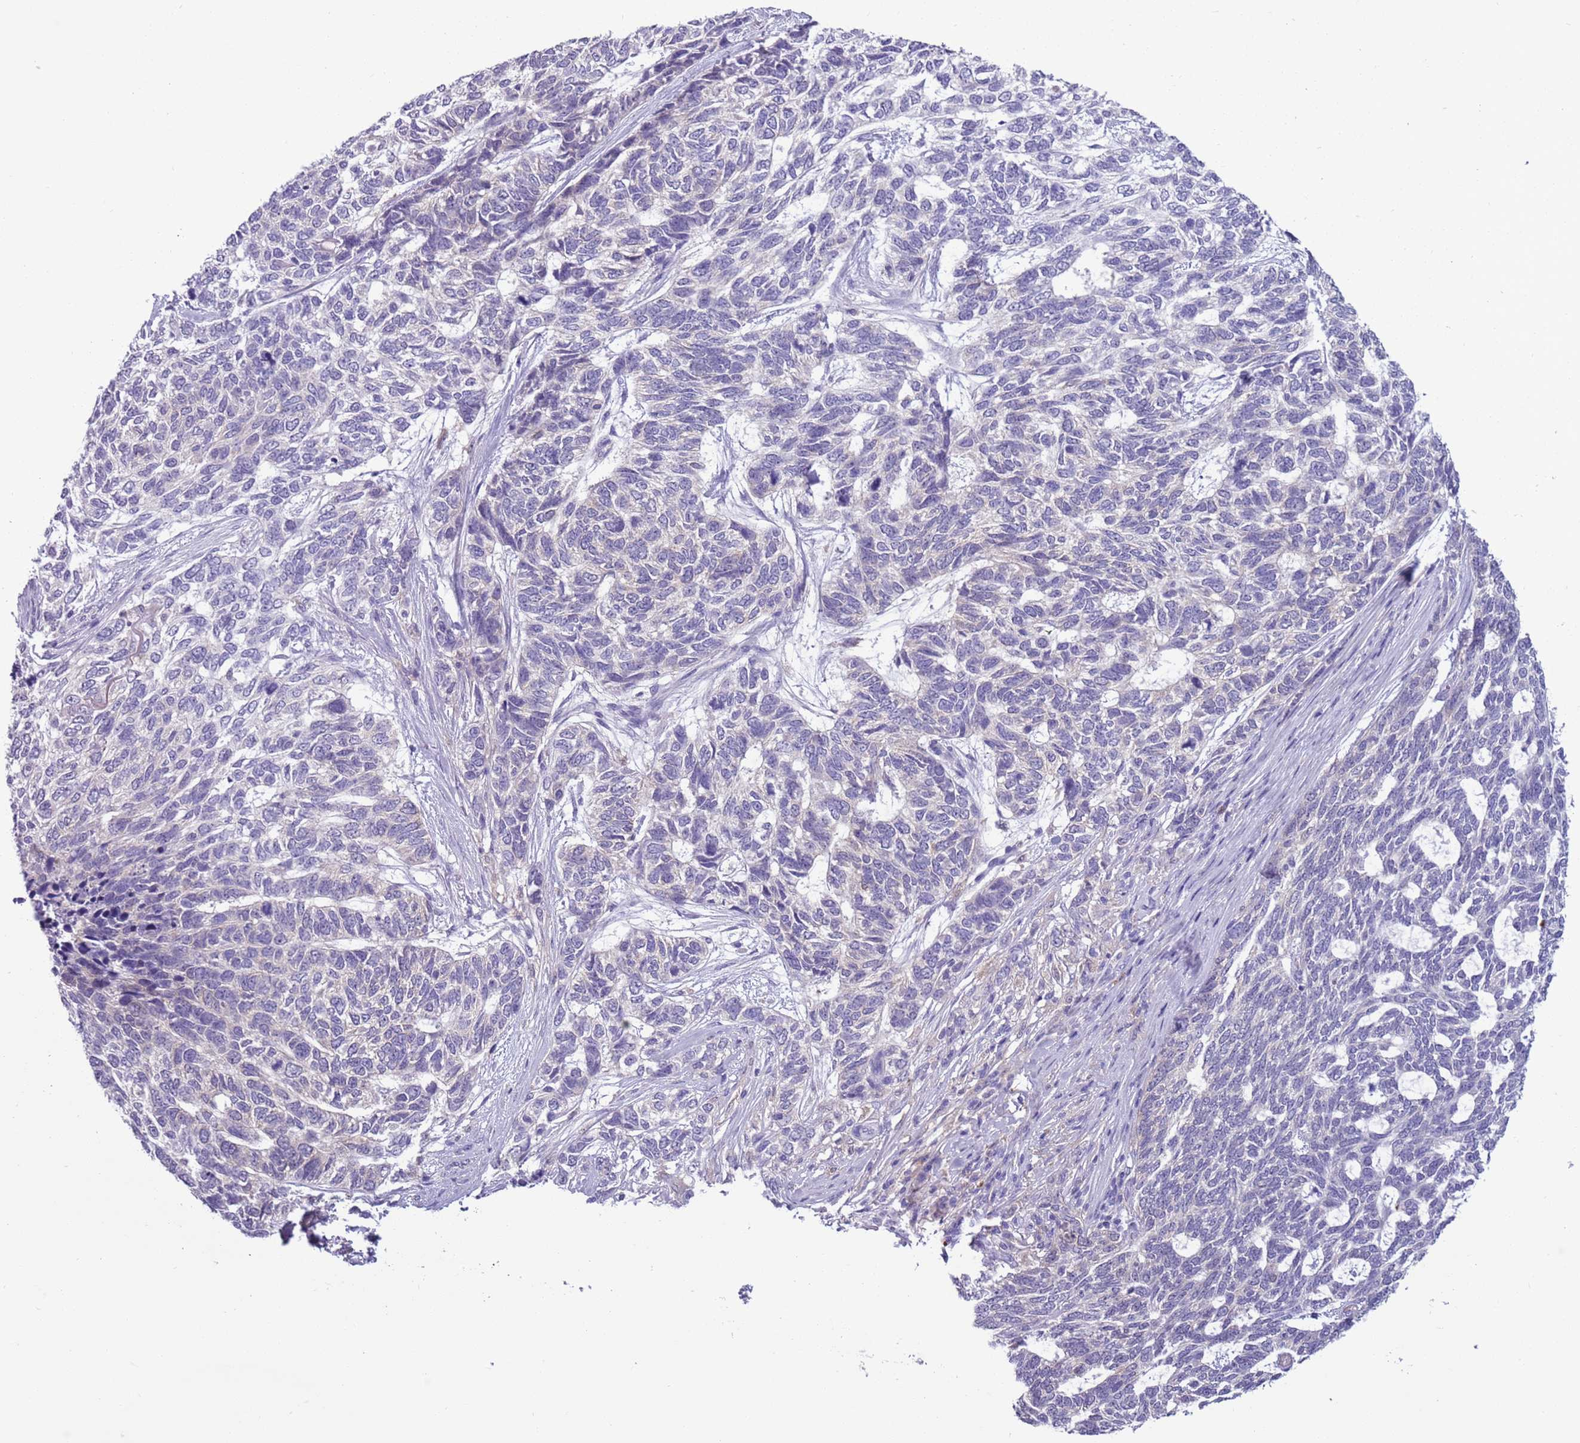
{"staining": {"intensity": "negative", "quantity": "none", "location": "none"}, "tissue": "skin cancer", "cell_type": "Tumor cells", "image_type": "cancer", "snomed": [{"axis": "morphology", "description": "Basal cell carcinoma"}, {"axis": "topography", "description": "Skin"}], "caption": "A histopathology image of skin cancer (basal cell carcinoma) stained for a protein exhibits no brown staining in tumor cells. (DAB (3,3'-diaminobenzidine) IHC visualized using brightfield microscopy, high magnification).", "gene": "PFKFB2", "patient": {"sex": "female", "age": 65}}